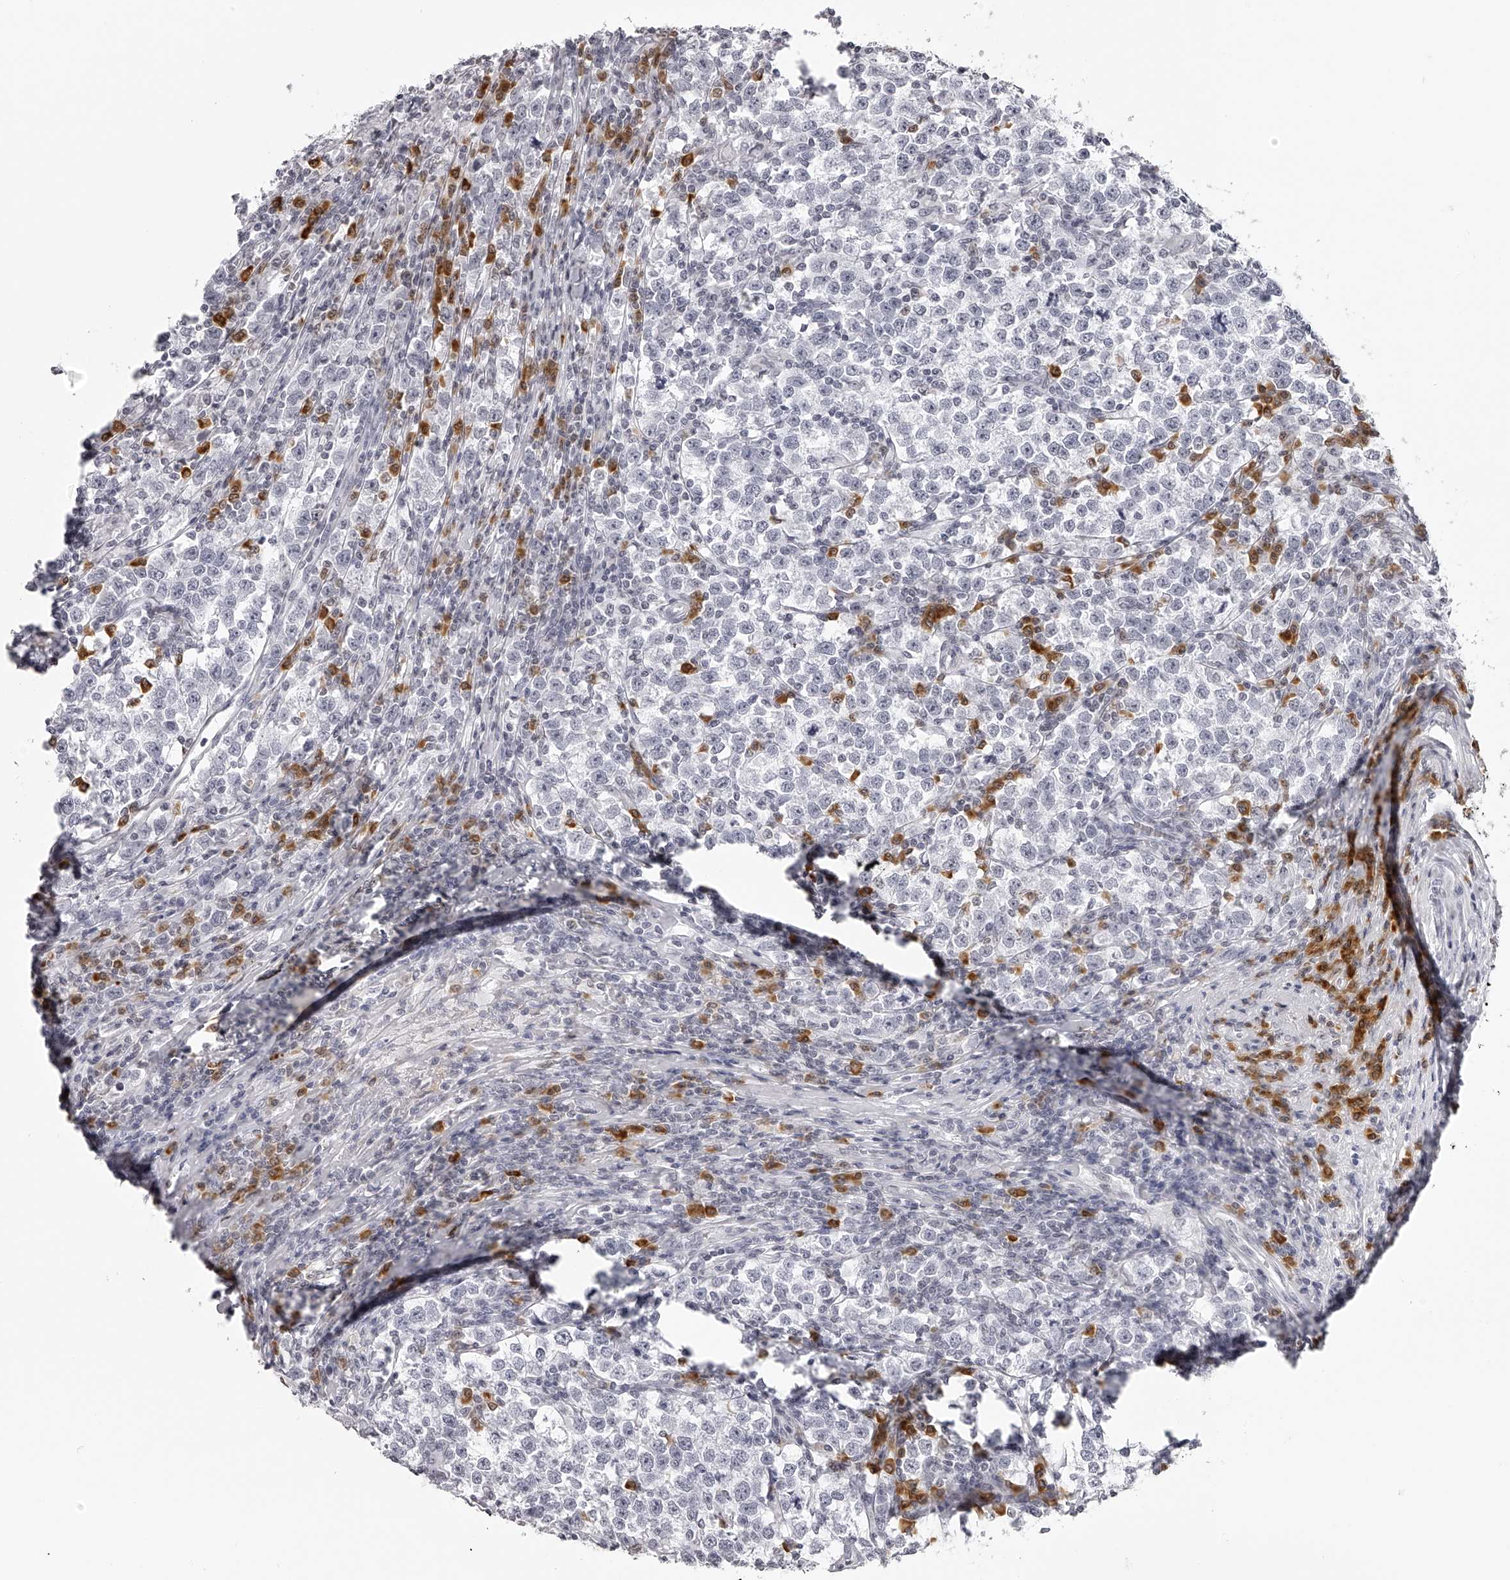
{"staining": {"intensity": "negative", "quantity": "none", "location": "none"}, "tissue": "testis cancer", "cell_type": "Tumor cells", "image_type": "cancer", "snomed": [{"axis": "morphology", "description": "Normal tissue, NOS"}, {"axis": "morphology", "description": "Seminoma, NOS"}, {"axis": "topography", "description": "Testis"}], "caption": "This is a micrograph of immunohistochemistry staining of testis cancer, which shows no expression in tumor cells.", "gene": "SEC11C", "patient": {"sex": "male", "age": 43}}